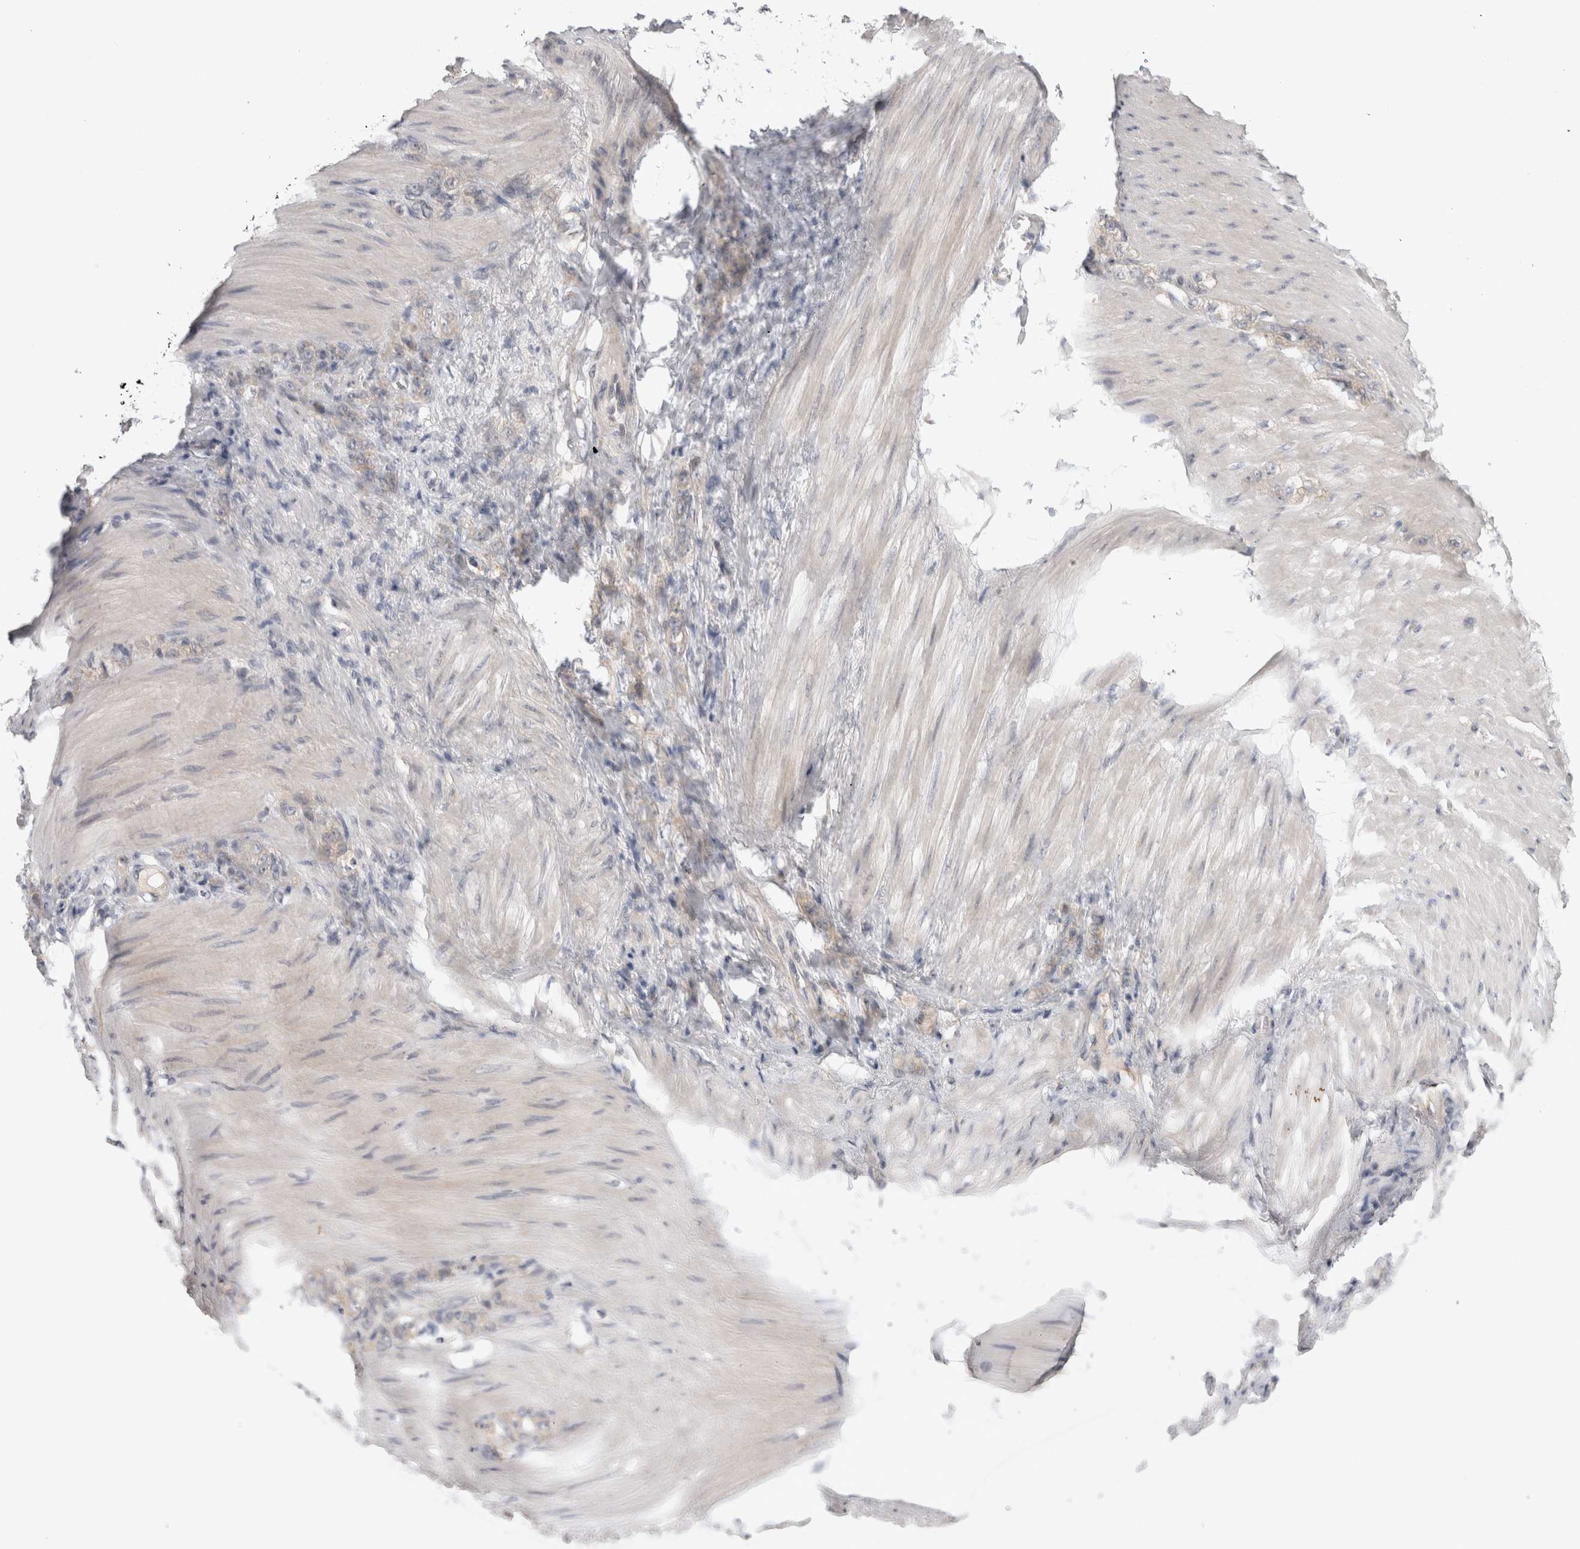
{"staining": {"intensity": "negative", "quantity": "none", "location": "none"}, "tissue": "stomach cancer", "cell_type": "Tumor cells", "image_type": "cancer", "snomed": [{"axis": "morphology", "description": "Normal tissue, NOS"}, {"axis": "morphology", "description": "Adenocarcinoma, NOS"}, {"axis": "topography", "description": "Stomach"}], "caption": "Immunohistochemistry image of adenocarcinoma (stomach) stained for a protein (brown), which shows no positivity in tumor cells.", "gene": "CERS3", "patient": {"sex": "male", "age": 82}}